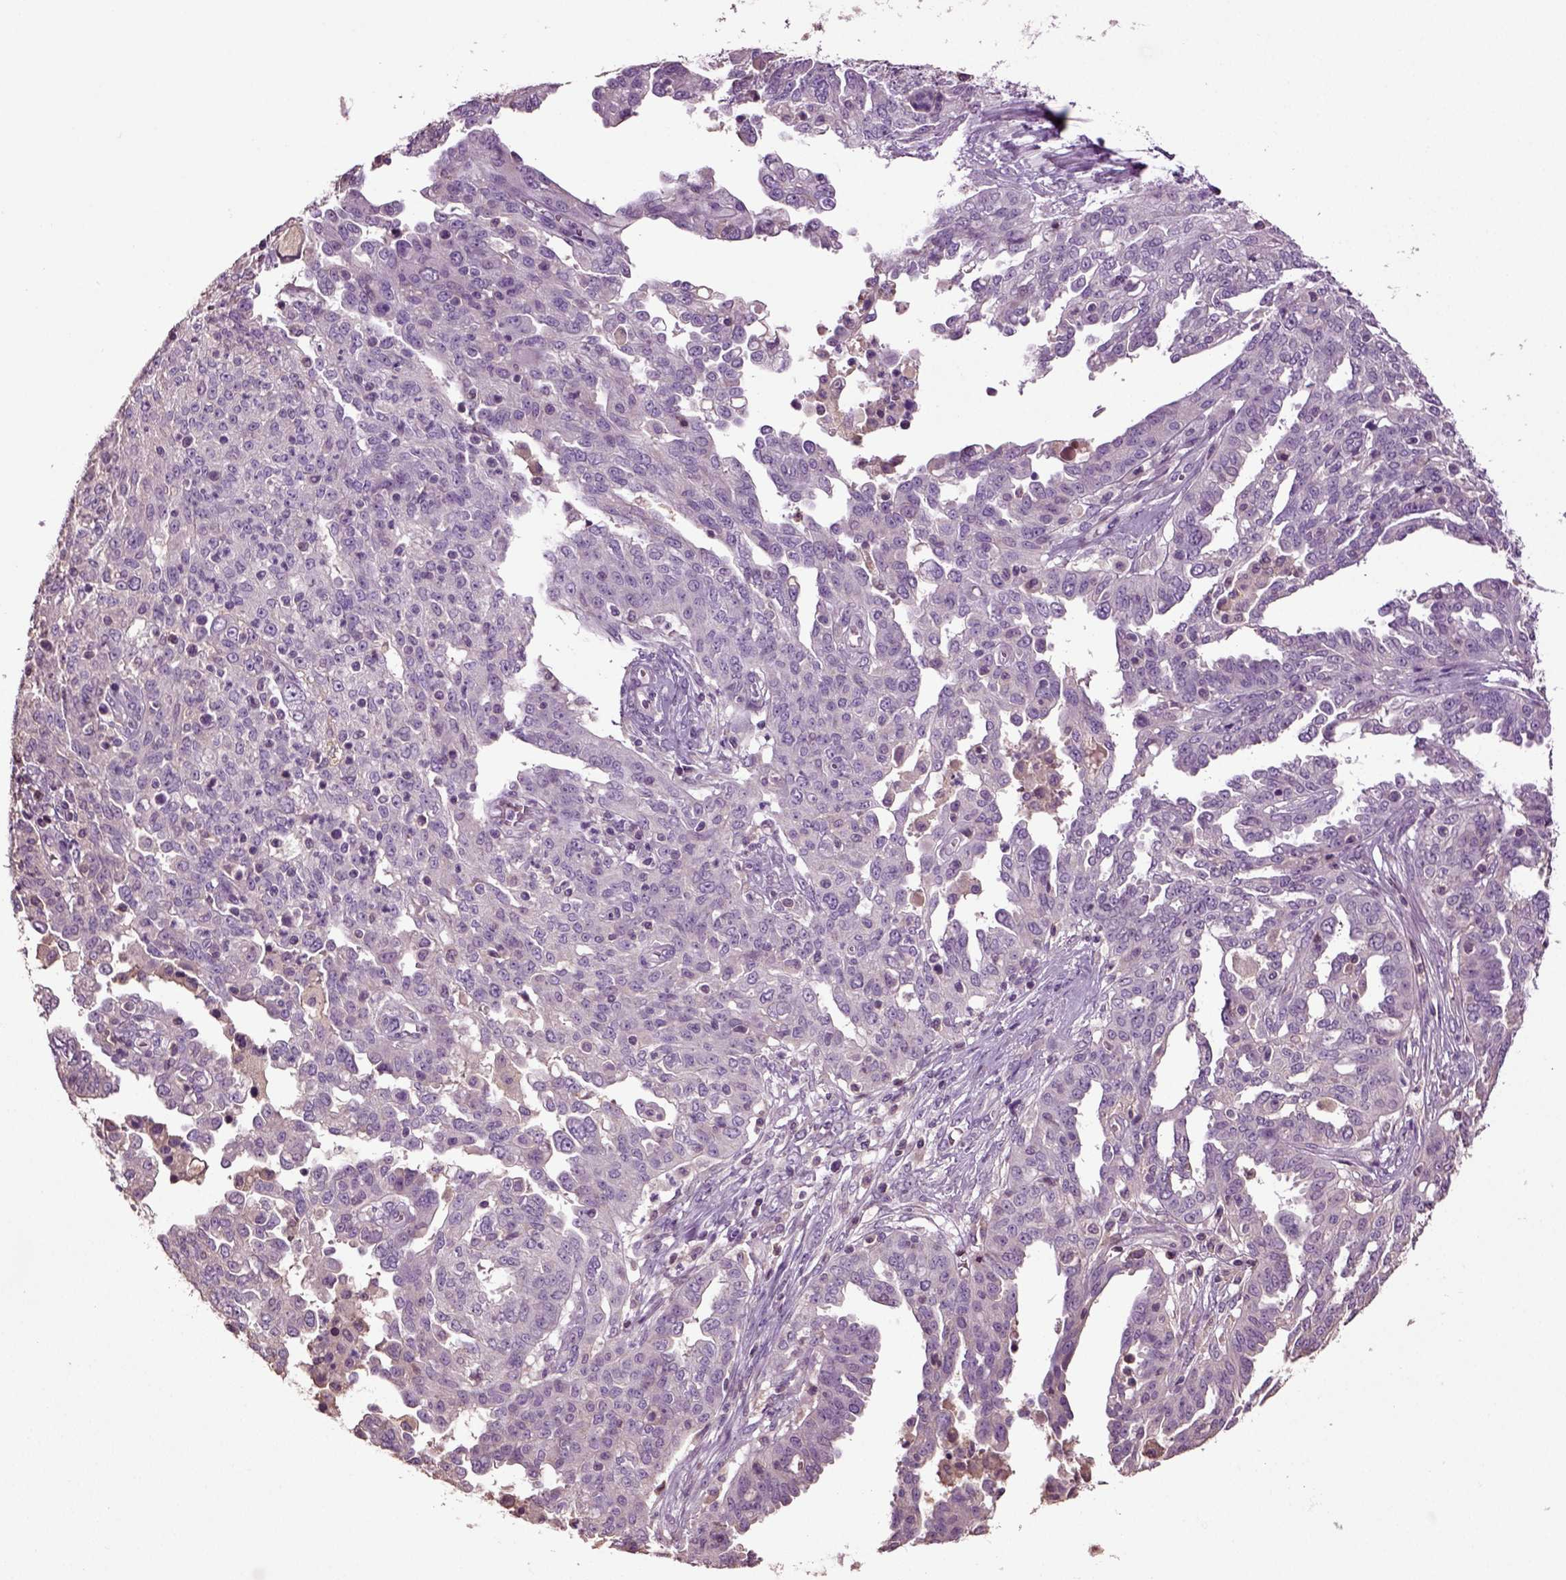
{"staining": {"intensity": "negative", "quantity": "none", "location": "none"}, "tissue": "ovarian cancer", "cell_type": "Tumor cells", "image_type": "cancer", "snomed": [{"axis": "morphology", "description": "Cystadenocarcinoma, serous, NOS"}, {"axis": "topography", "description": "Ovary"}], "caption": "Protein analysis of ovarian cancer (serous cystadenocarcinoma) shows no significant expression in tumor cells. The staining was performed using DAB to visualize the protein expression in brown, while the nuclei were stained in blue with hematoxylin (Magnification: 20x).", "gene": "DEFB118", "patient": {"sex": "female", "age": 67}}